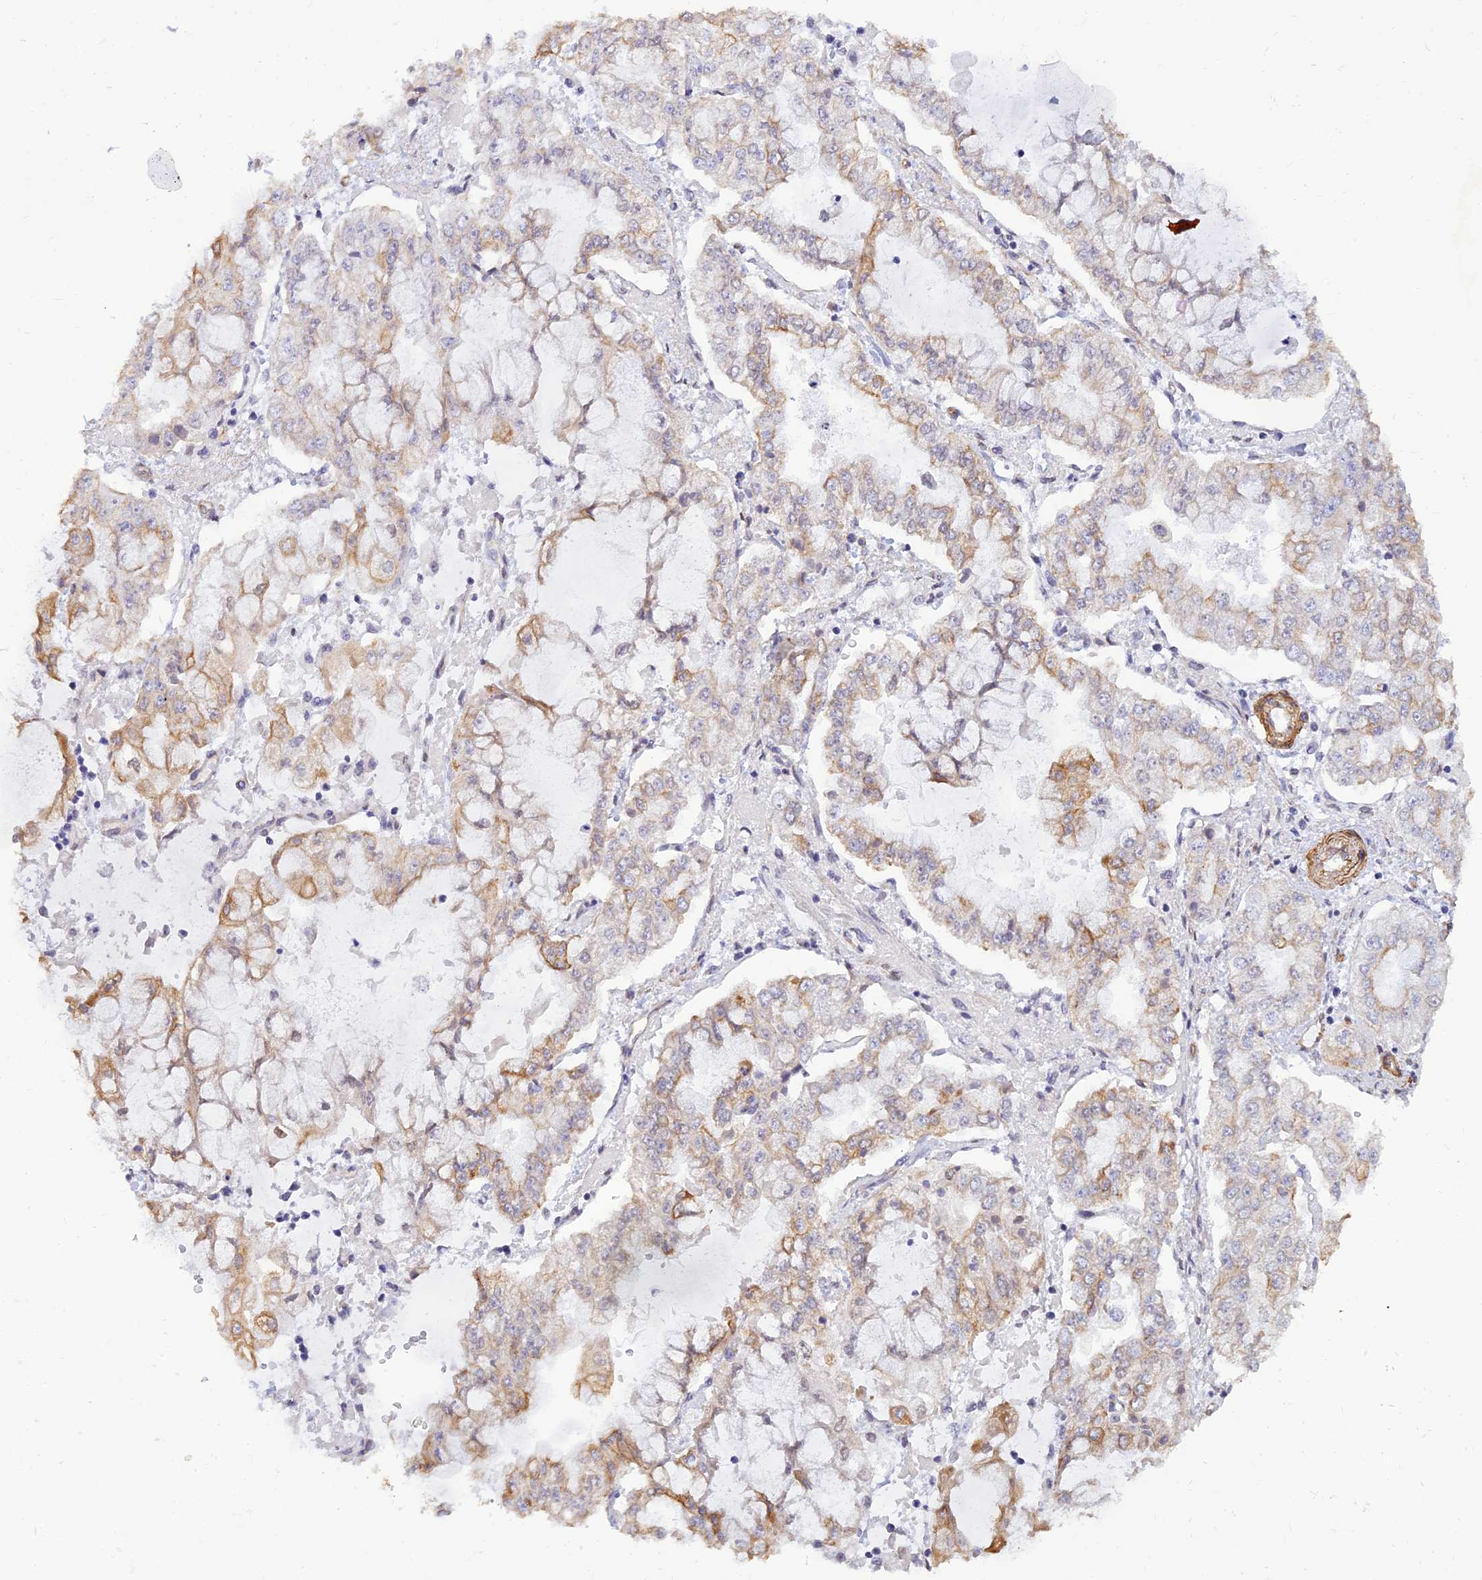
{"staining": {"intensity": "moderate", "quantity": "25%-75%", "location": "cytoplasmic/membranous"}, "tissue": "stomach cancer", "cell_type": "Tumor cells", "image_type": "cancer", "snomed": [{"axis": "morphology", "description": "Adenocarcinoma, NOS"}, {"axis": "topography", "description": "Stomach"}], "caption": "Human stomach cancer (adenocarcinoma) stained with a protein marker displays moderate staining in tumor cells.", "gene": "ALDH1L2", "patient": {"sex": "male", "age": 76}}